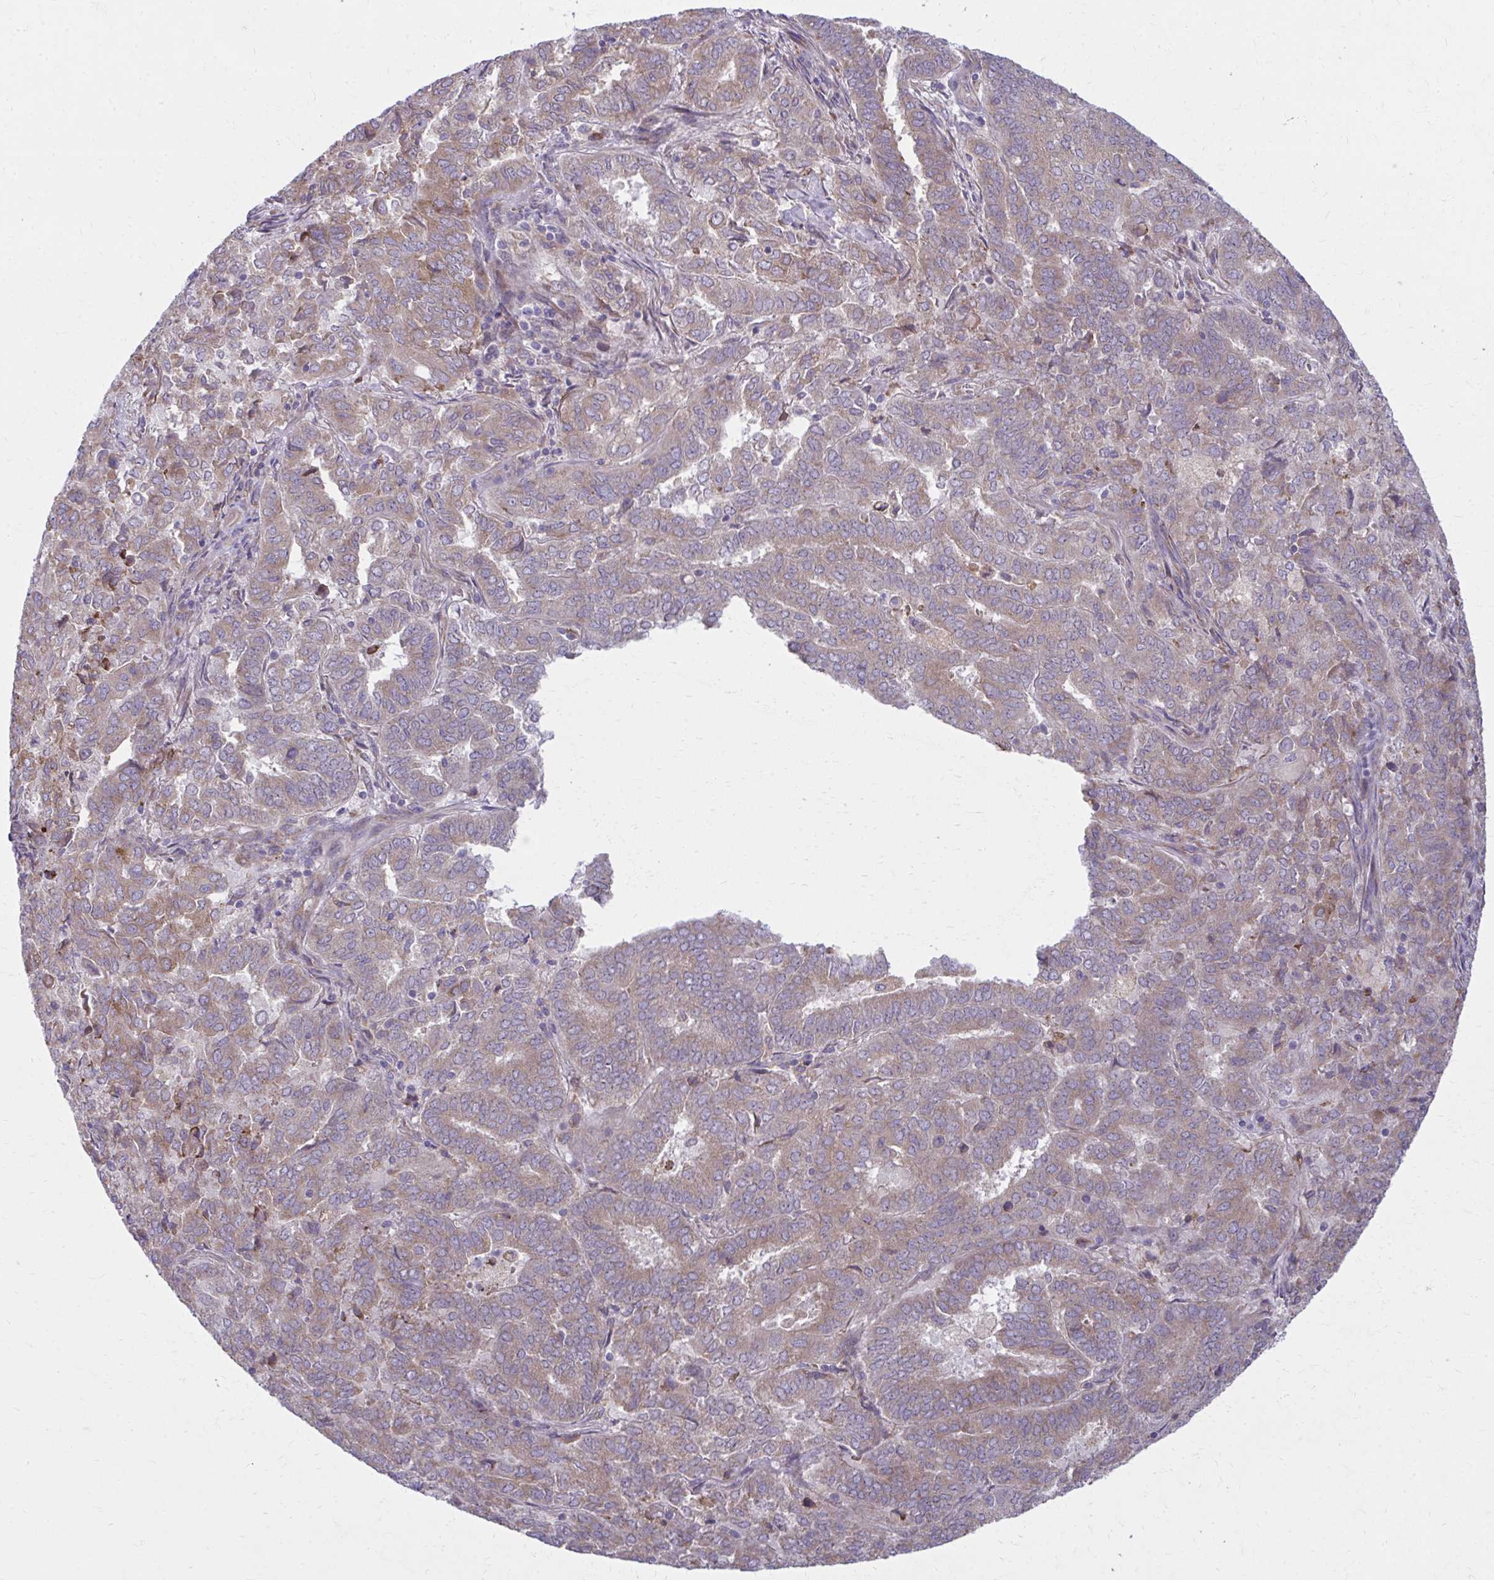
{"staining": {"intensity": "weak", "quantity": ">75%", "location": "cytoplasmic/membranous"}, "tissue": "endometrial cancer", "cell_type": "Tumor cells", "image_type": "cancer", "snomed": [{"axis": "morphology", "description": "Adenocarcinoma, NOS"}, {"axis": "topography", "description": "Endometrium"}], "caption": "Endometrial cancer (adenocarcinoma) stained with DAB (3,3'-diaminobenzidine) IHC reveals low levels of weak cytoplasmic/membranous positivity in approximately >75% of tumor cells.", "gene": "CEMP1", "patient": {"sex": "female", "age": 72}}